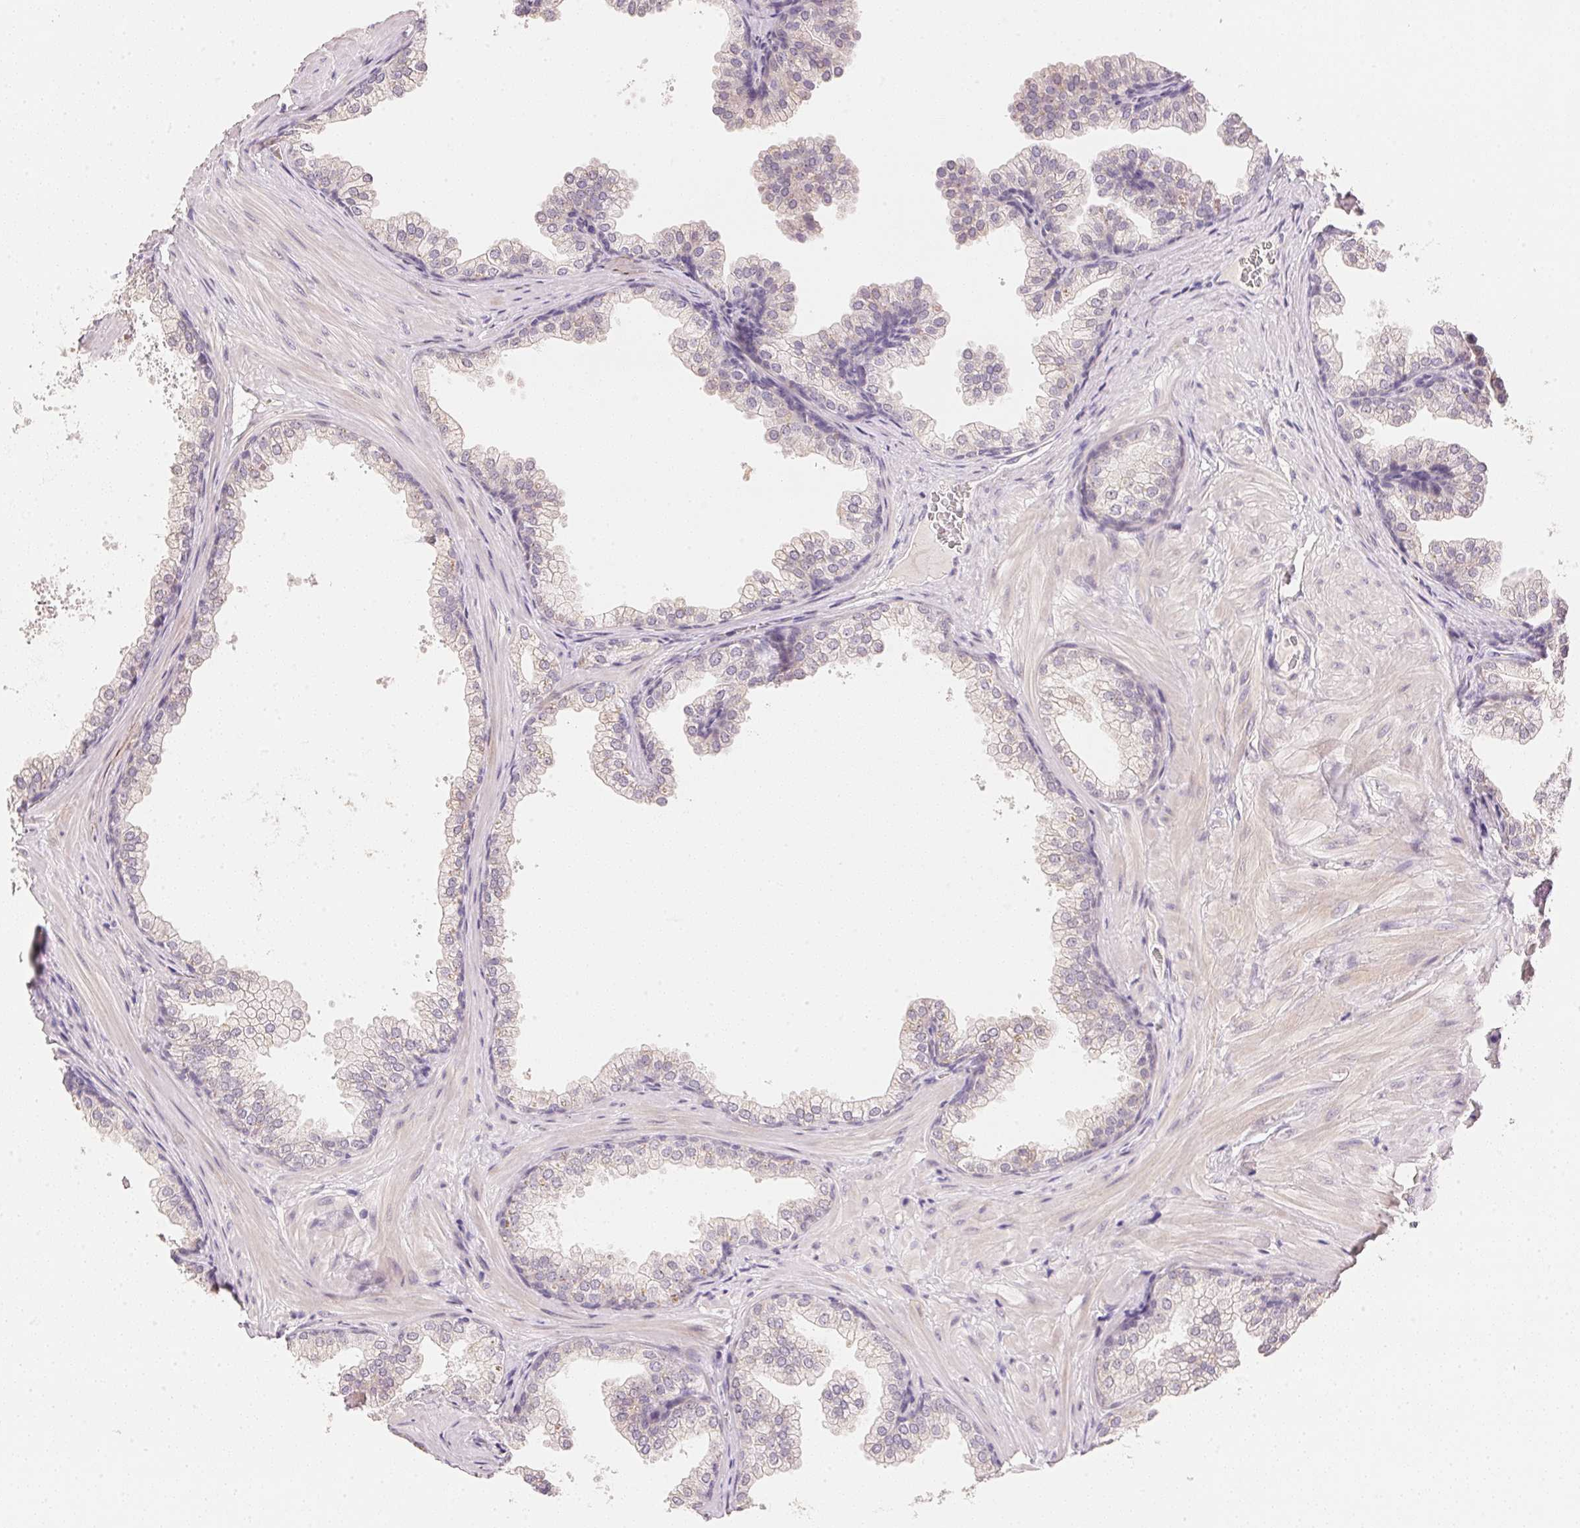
{"staining": {"intensity": "negative", "quantity": "none", "location": "none"}, "tissue": "prostate", "cell_type": "Glandular cells", "image_type": "normal", "snomed": [{"axis": "morphology", "description": "Normal tissue, NOS"}, {"axis": "topography", "description": "Prostate"}], "caption": "A histopathology image of human prostate is negative for staining in glandular cells. The staining is performed using DAB (3,3'-diaminobenzidine) brown chromogen with nuclei counter-stained in using hematoxylin.", "gene": "DHCR24", "patient": {"sex": "male", "age": 37}}